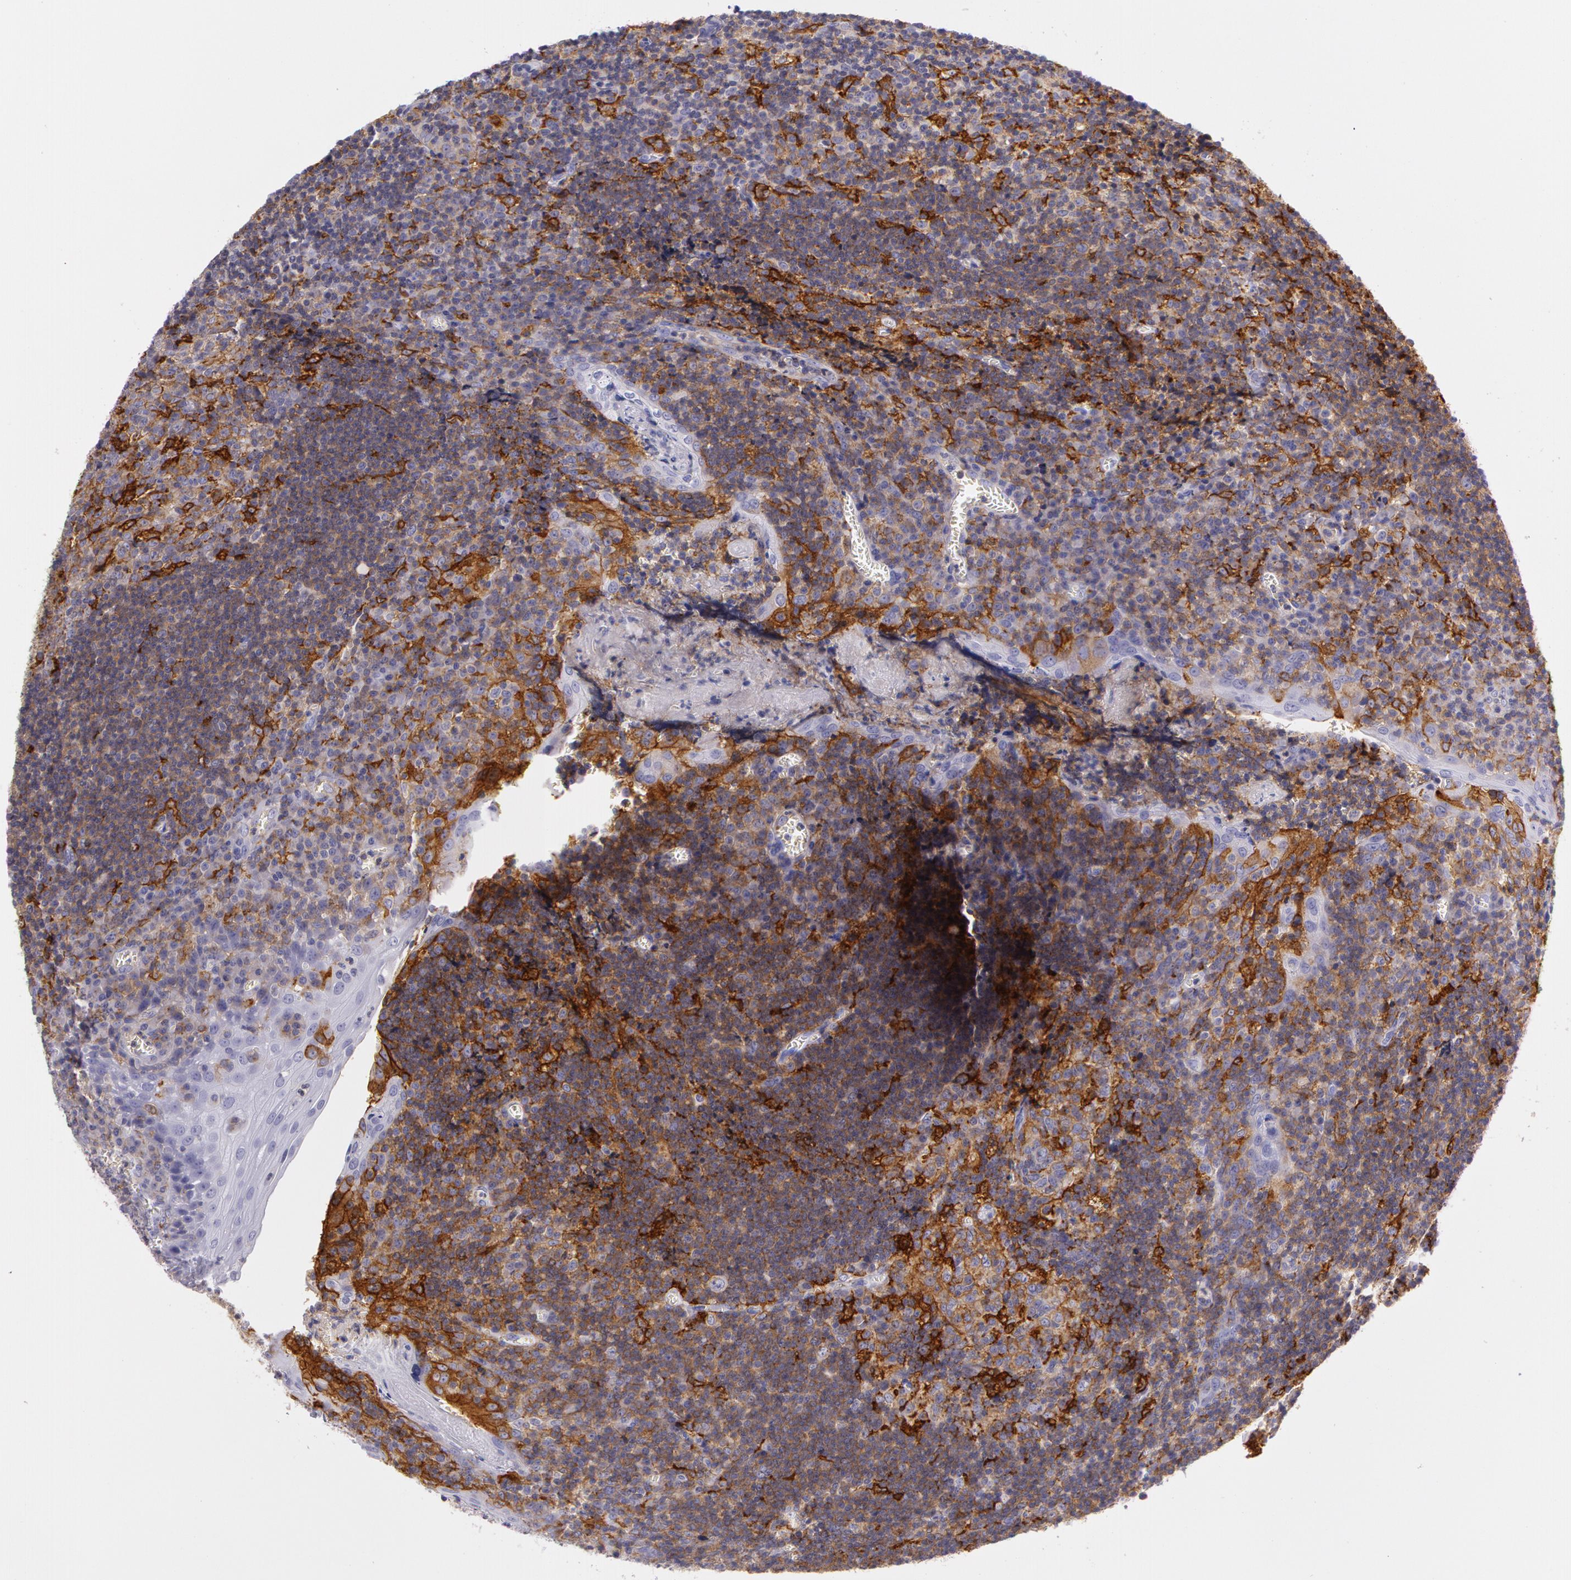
{"staining": {"intensity": "strong", "quantity": ">75%", "location": "cytoplasmic/membranous"}, "tissue": "tonsil", "cell_type": "Germinal center cells", "image_type": "normal", "snomed": [{"axis": "morphology", "description": "Normal tissue, NOS"}, {"axis": "topography", "description": "Tonsil"}], "caption": "A high amount of strong cytoplasmic/membranous expression is appreciated in about >75% of germinal center cells in normal tonsil. (brown staining indicates protein expression, while blue staining denotes nuclei).", "gene": "LY75", "patient": {"sex": "male", "age": 20}}